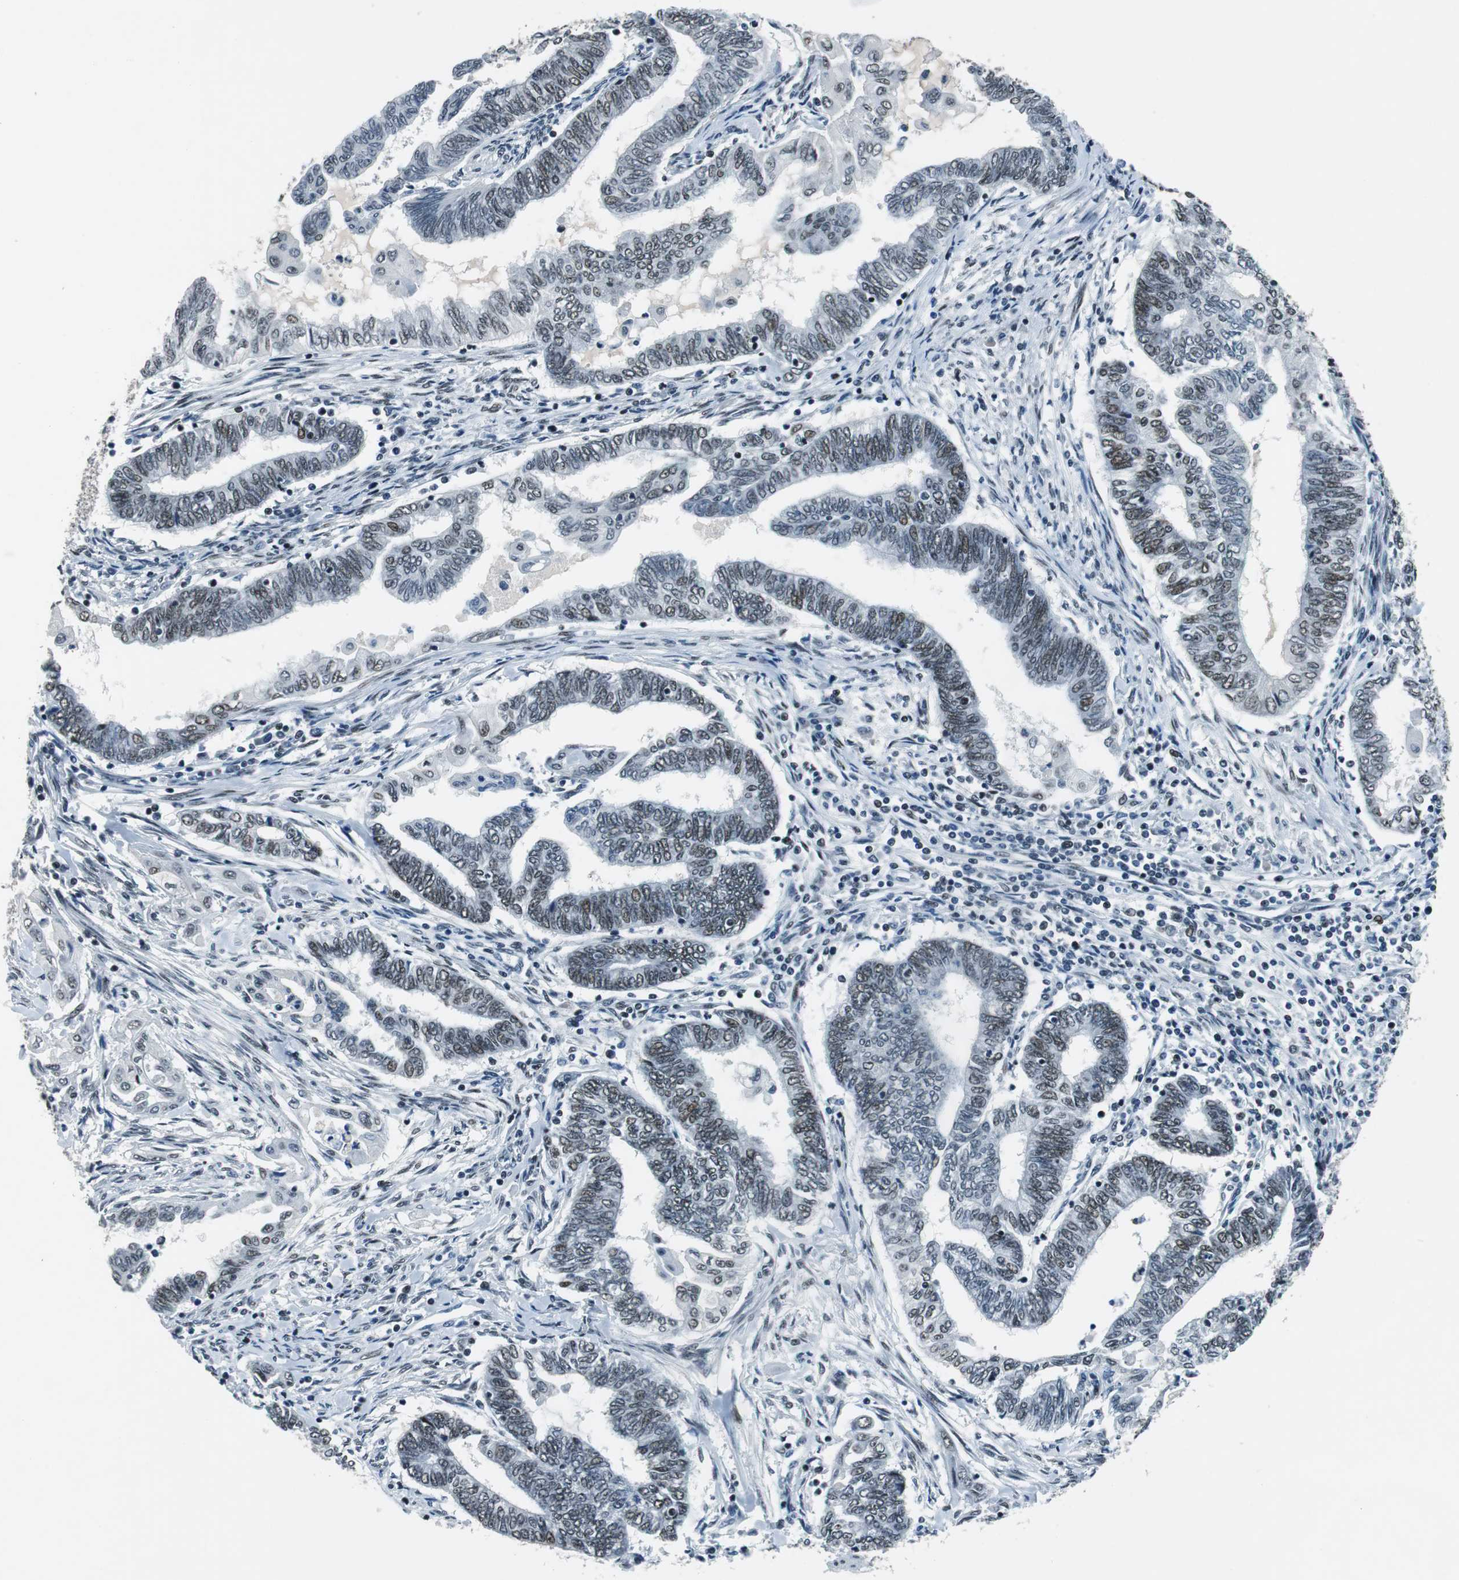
{"staining": {"intensity": "weak", "quantity": "<25%", "location": "nuclear"}, "tissue": "endometrial cancer", "cell_type": "Tumor cells", "image_type": "cancer", "snomed": [{"axis": "morphology", "description": "Adenocarcinoma, NOS"}, {"axis": "topography", "description": "Uterus"}, {"axis": "topography", "description": "Endometrium"}], "caption": "An immunohistochemistry photomicrograph of endometrial cancer (adenocarcinoma) is shown. There is no staining in tumor cells of endometrial cancer (adenocarcinoma).", "gene": "HDAC3", "patient": {"sex": "female", "age": 70}}